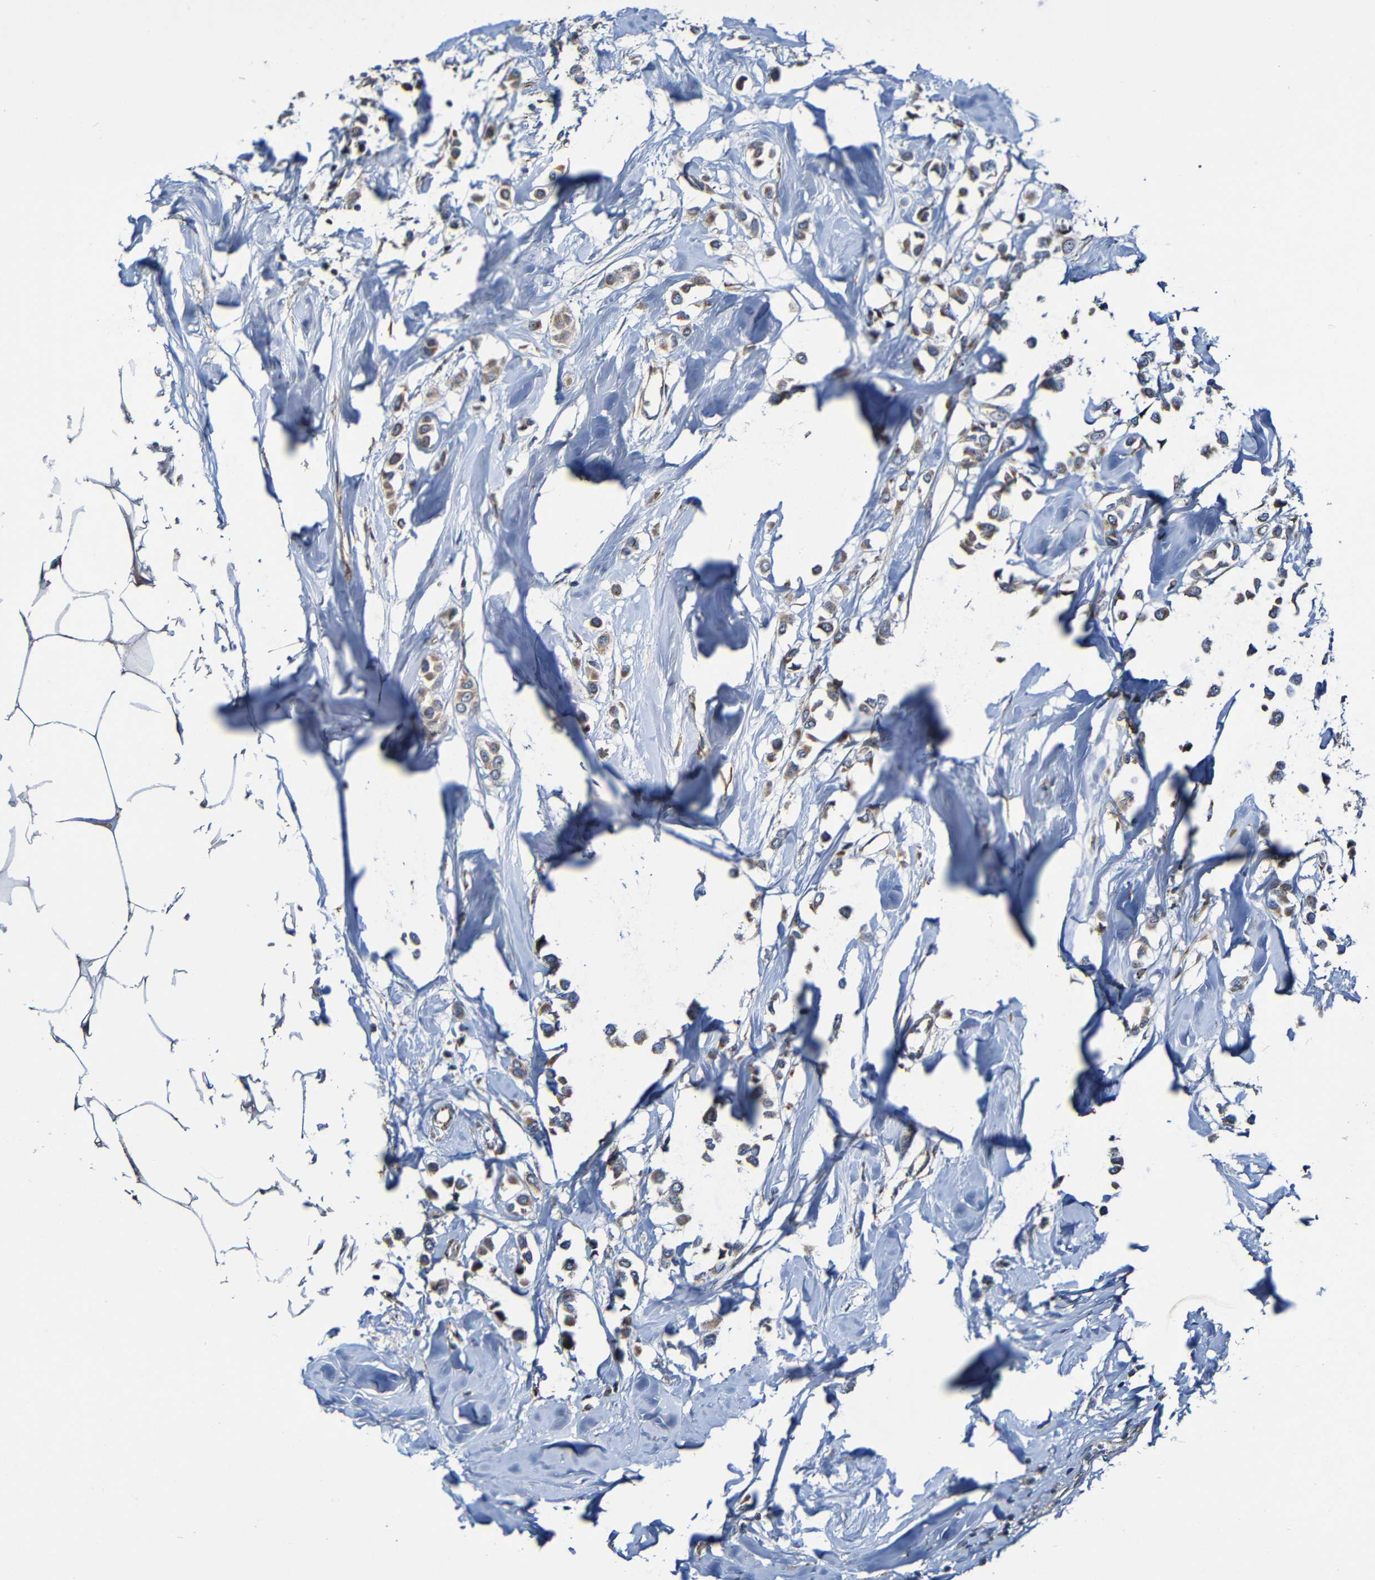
{"staining": {"intensity": "moderate", "quantity": ">75%", "location": "cytoplasmic/membranous"}, "tissue": "breast cancer", "cell_type": "Tumor cells", "image_type": "cancer", "snomed": [{"axis": "morphology", "description": "Lobular carcinoma"}, {"axis": "topography", "description": "Breast"}], "caption": "Human lobular carcinoma (breast) stained with a brown dye reveals moderate cytoplasmic/membranous positive staining in approximately >75% of tumor cells.", "gene": "ADAM15", "patient": {"sex": "female", "age": 51}}